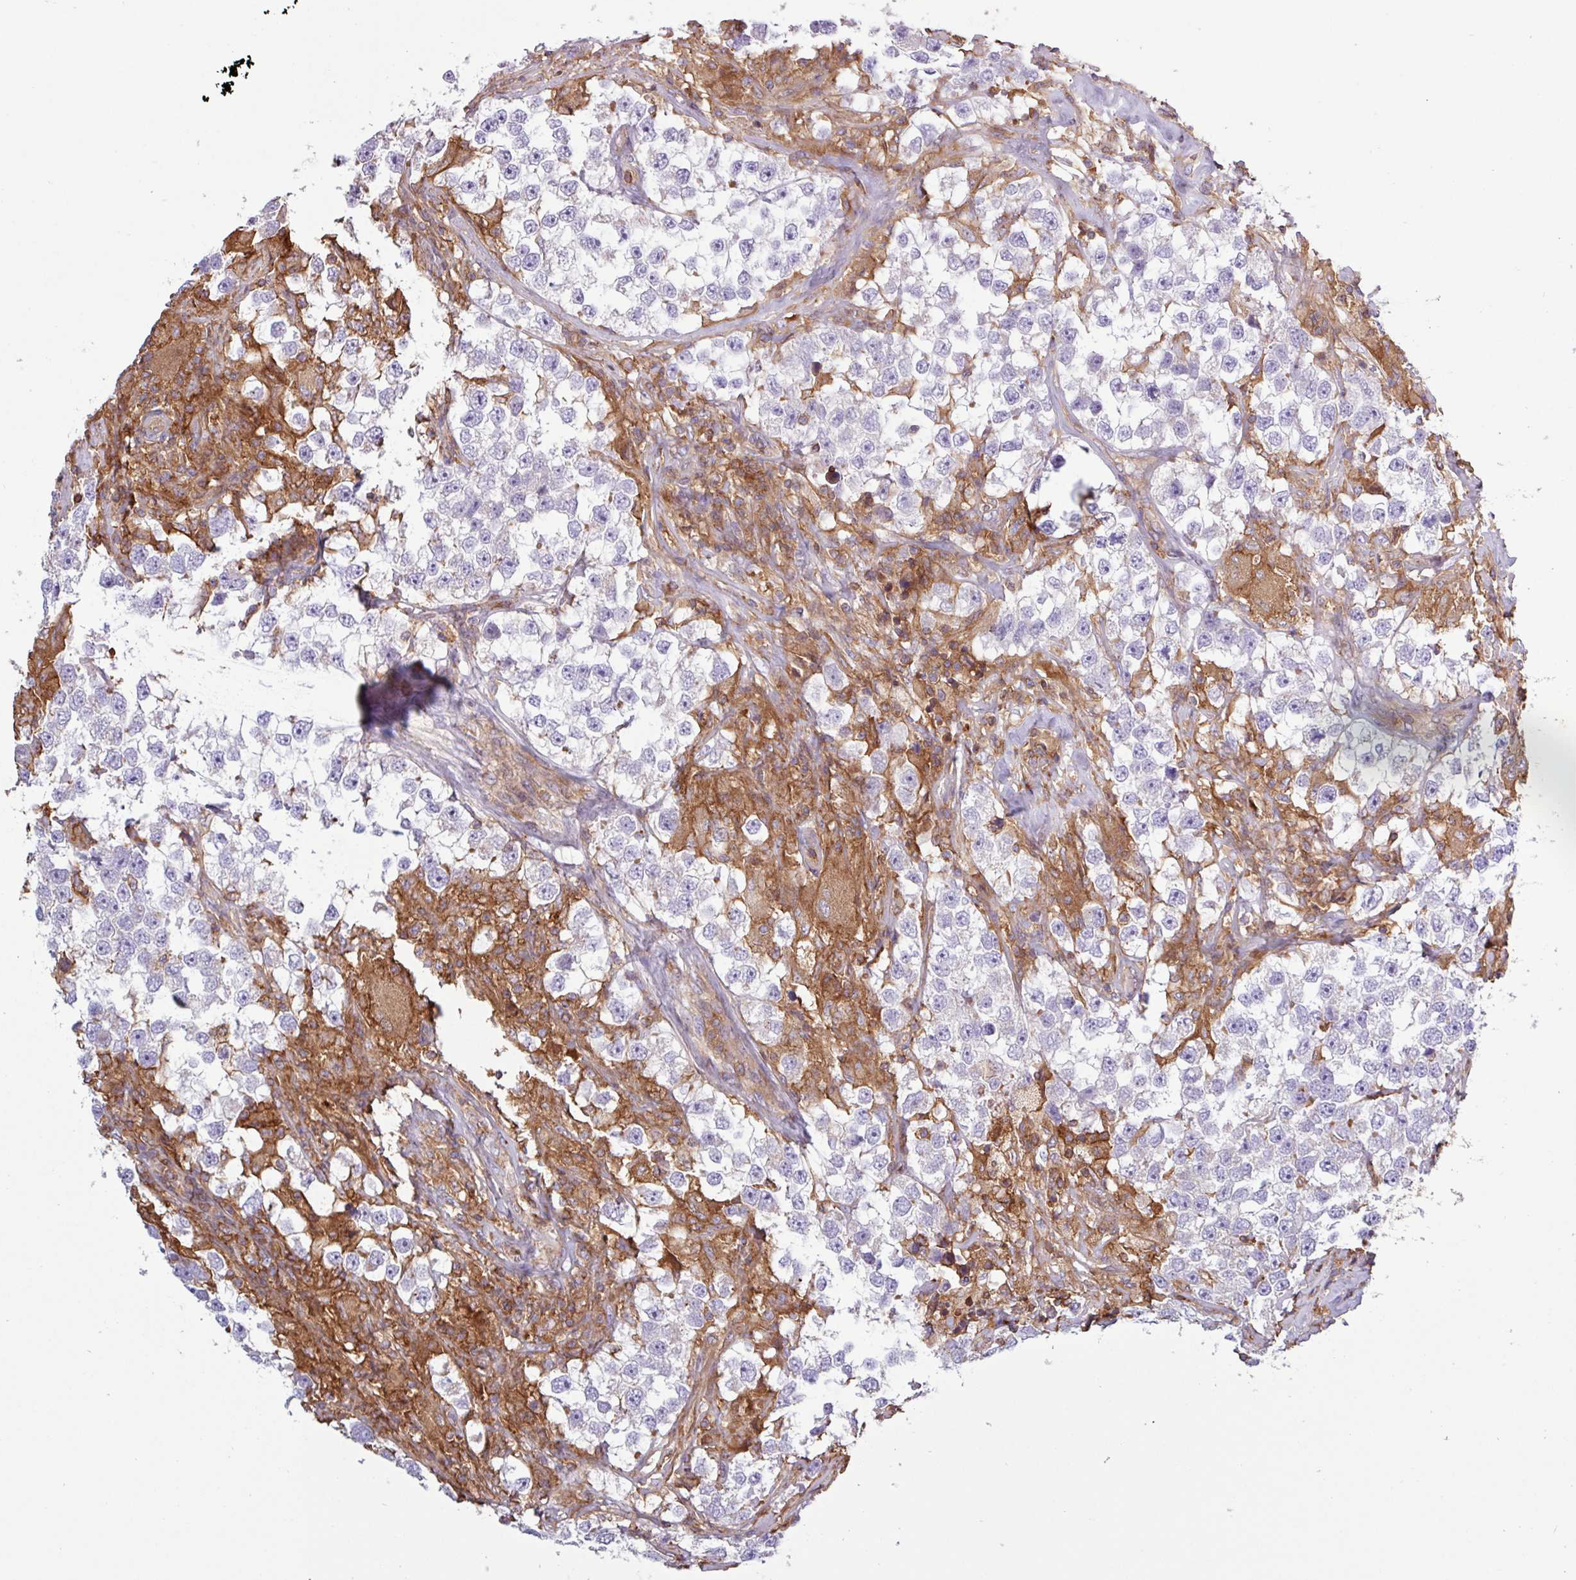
{"staining": {"intensity": "negative", "quantity": "none", "location": "none"}, "tissue": "testis cancer", "cell_type": "Tumor cells", "image_type": "cancer", "snomed": [{"axis": "morphology", "description": "Seminoma, NOS"}, {"axis": "topography", "description": "Testis"}], "caption": "Immunohistochemistry (IHC) micrograph of neoplastic tissue: testis cancer stained with DAB (3,3'-diaminobenzidine) reveals no significant protein positivity in tumor cells. (DAB IHC with hematoxylin counter stain).", "gene": "ACTR3", "patient": {"sex": "male", "age": 46}}